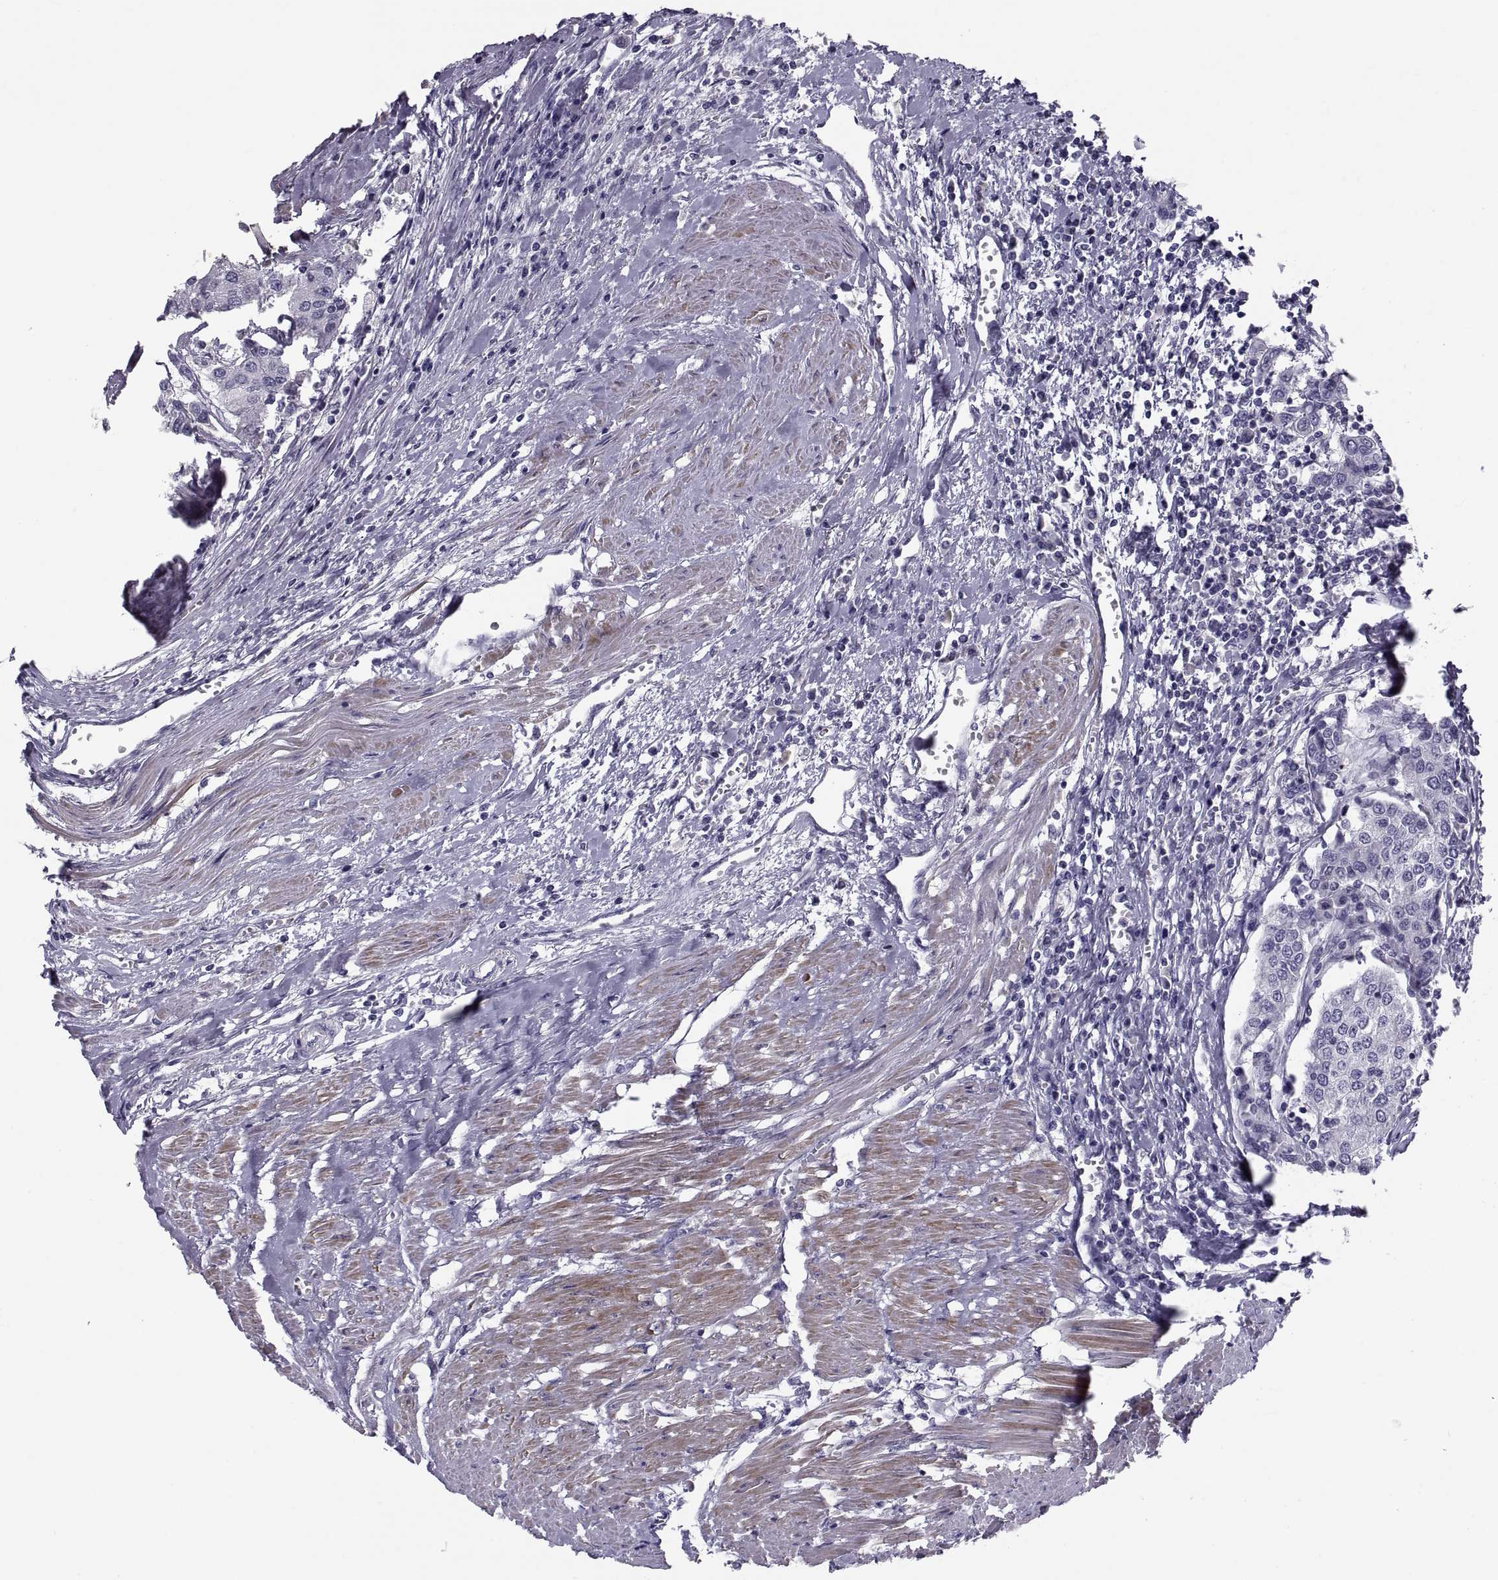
{"staining": {"intensity": "negative", "quantity": "none", "location": "none"}, "tissue": "urothelial cancer", "cell_type": "Tumor cells", "image_type": "cancer", "snomed": [{"axis": "morphology", "description": "Urothelial carcinoma, High grade"}, {"axis": "topography", "description": "Urinary bladder"}], "caption": "IHC photomicrograph of neoplastic tissue: human urothelial cancer stained with DAB reveals no significant protein positivity in tumor cells. (DAB immunohistochemistry visualized using brightfield microscopy, high magnification).", "gene": "PDZRN4", "patient": {"sex": "female", "age": 85}}